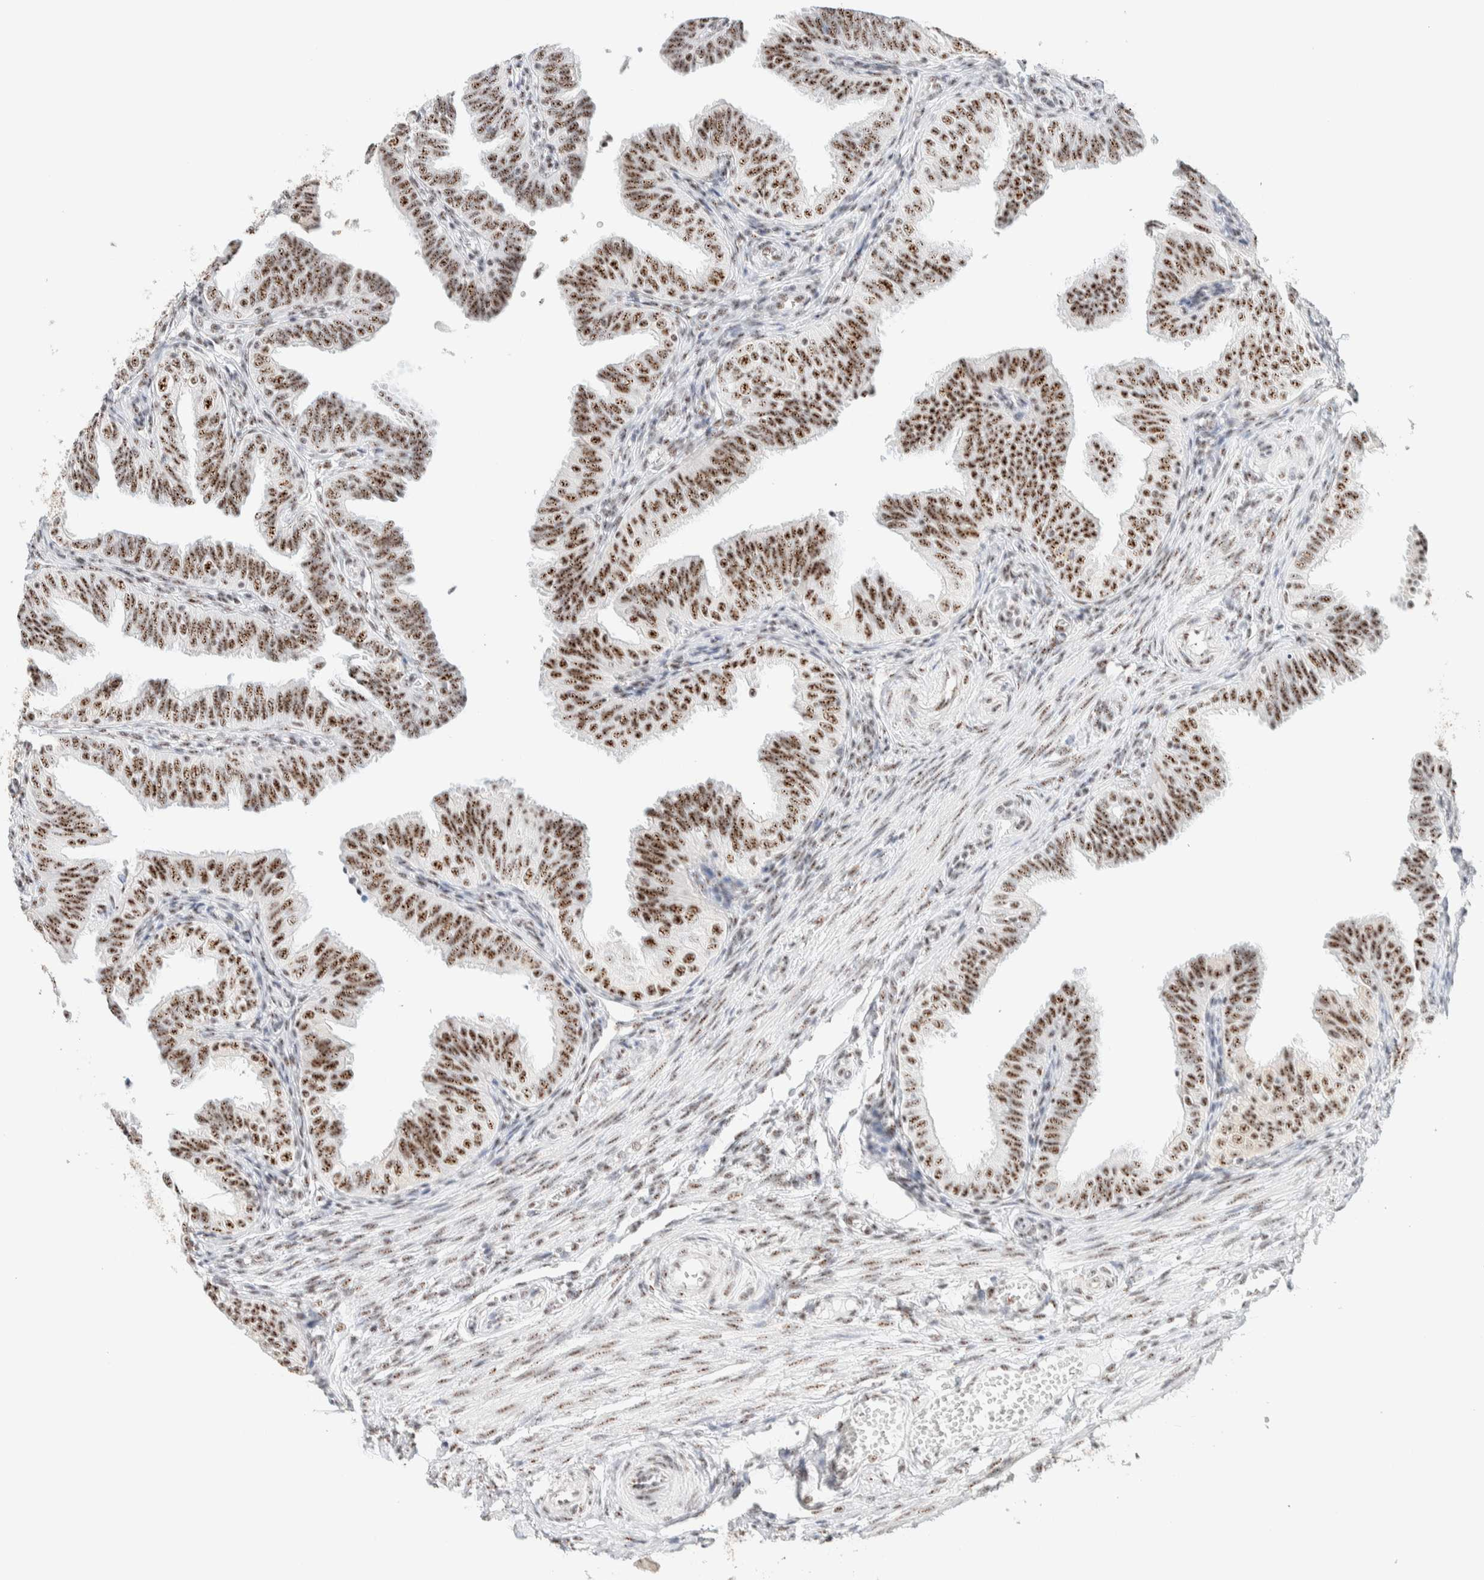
{"staining": {"intensity": "strong", "quantity": ">75%", "location": "nuclear"}, "tissue": "fallopian tube", "cell_type": "Glandular cells", "image_type": "normal", "snomed": [{"axis": "morphology", "description": "Normal tissue, NOS"}, {"axis": "topography", "description": "Fallopian tube"}], "caption": "An immunohistochemistry micrograph of benign tissue is shown. Protein staining in brown highlights strong nuclear positivity in fallopian tube within glandular cells.", "gene": "SON", "patient": {"sex": "female", "age": 35}}